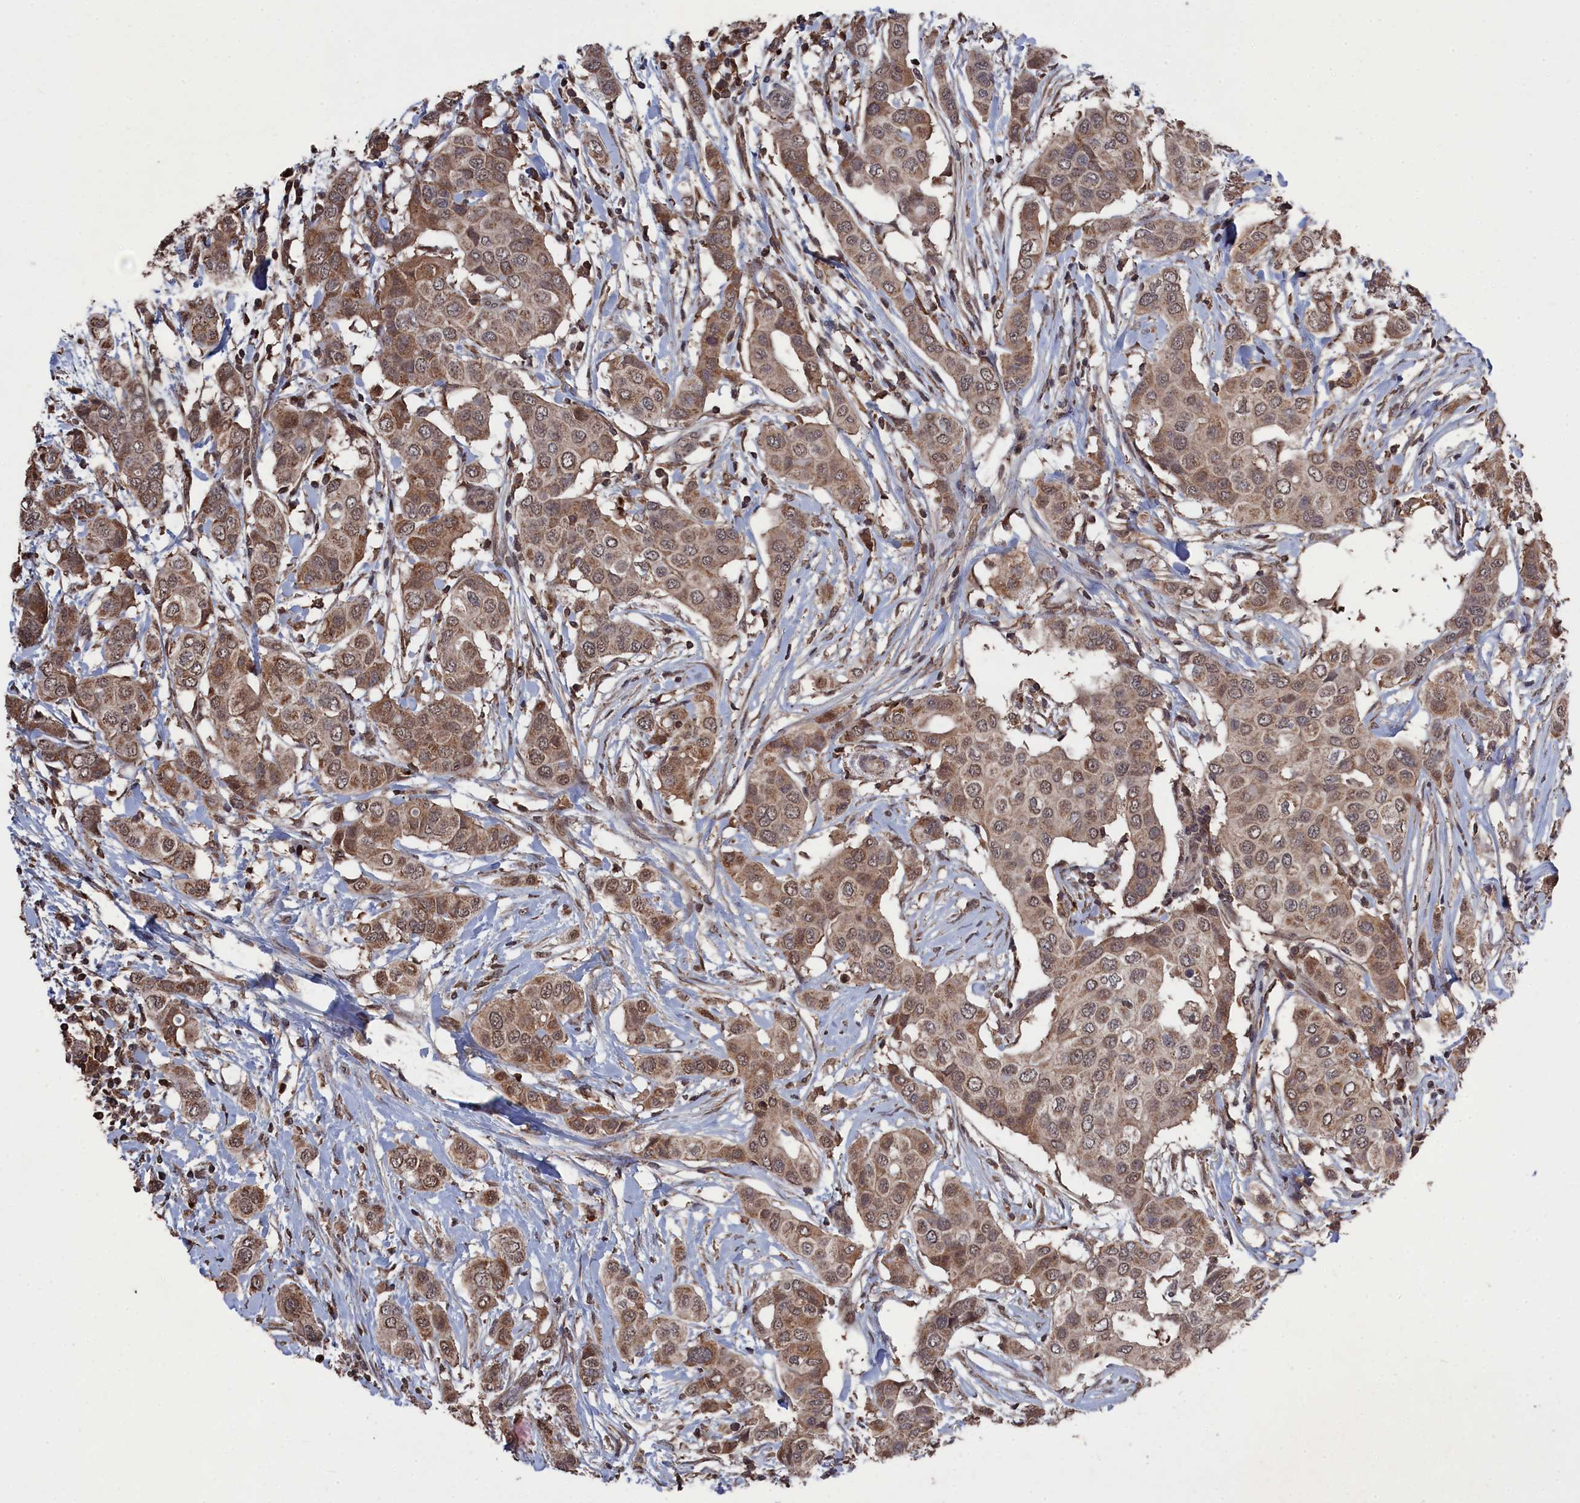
{"staining": {"intensity": "moderate", "quantity": ">75%", "location": "cytoplasmic/membranous,nuclear"}, "tissue": "breast cancer", "cell_type": "Tumor cells", "image_type": "cancer", "snomed": [{"axis": "morphology", "description": "Lobular carcinoma"}, {"axis": "topography", "description": "Breast"}], "caption": "Moderate cytoplasmic/membranous and nuclear staining is seen in approximately >75% of tumor cells in breast cancer (lobular carcinoma).", "gene": "CEACAM21", "patient": {"sex": "female", "age": 51}}